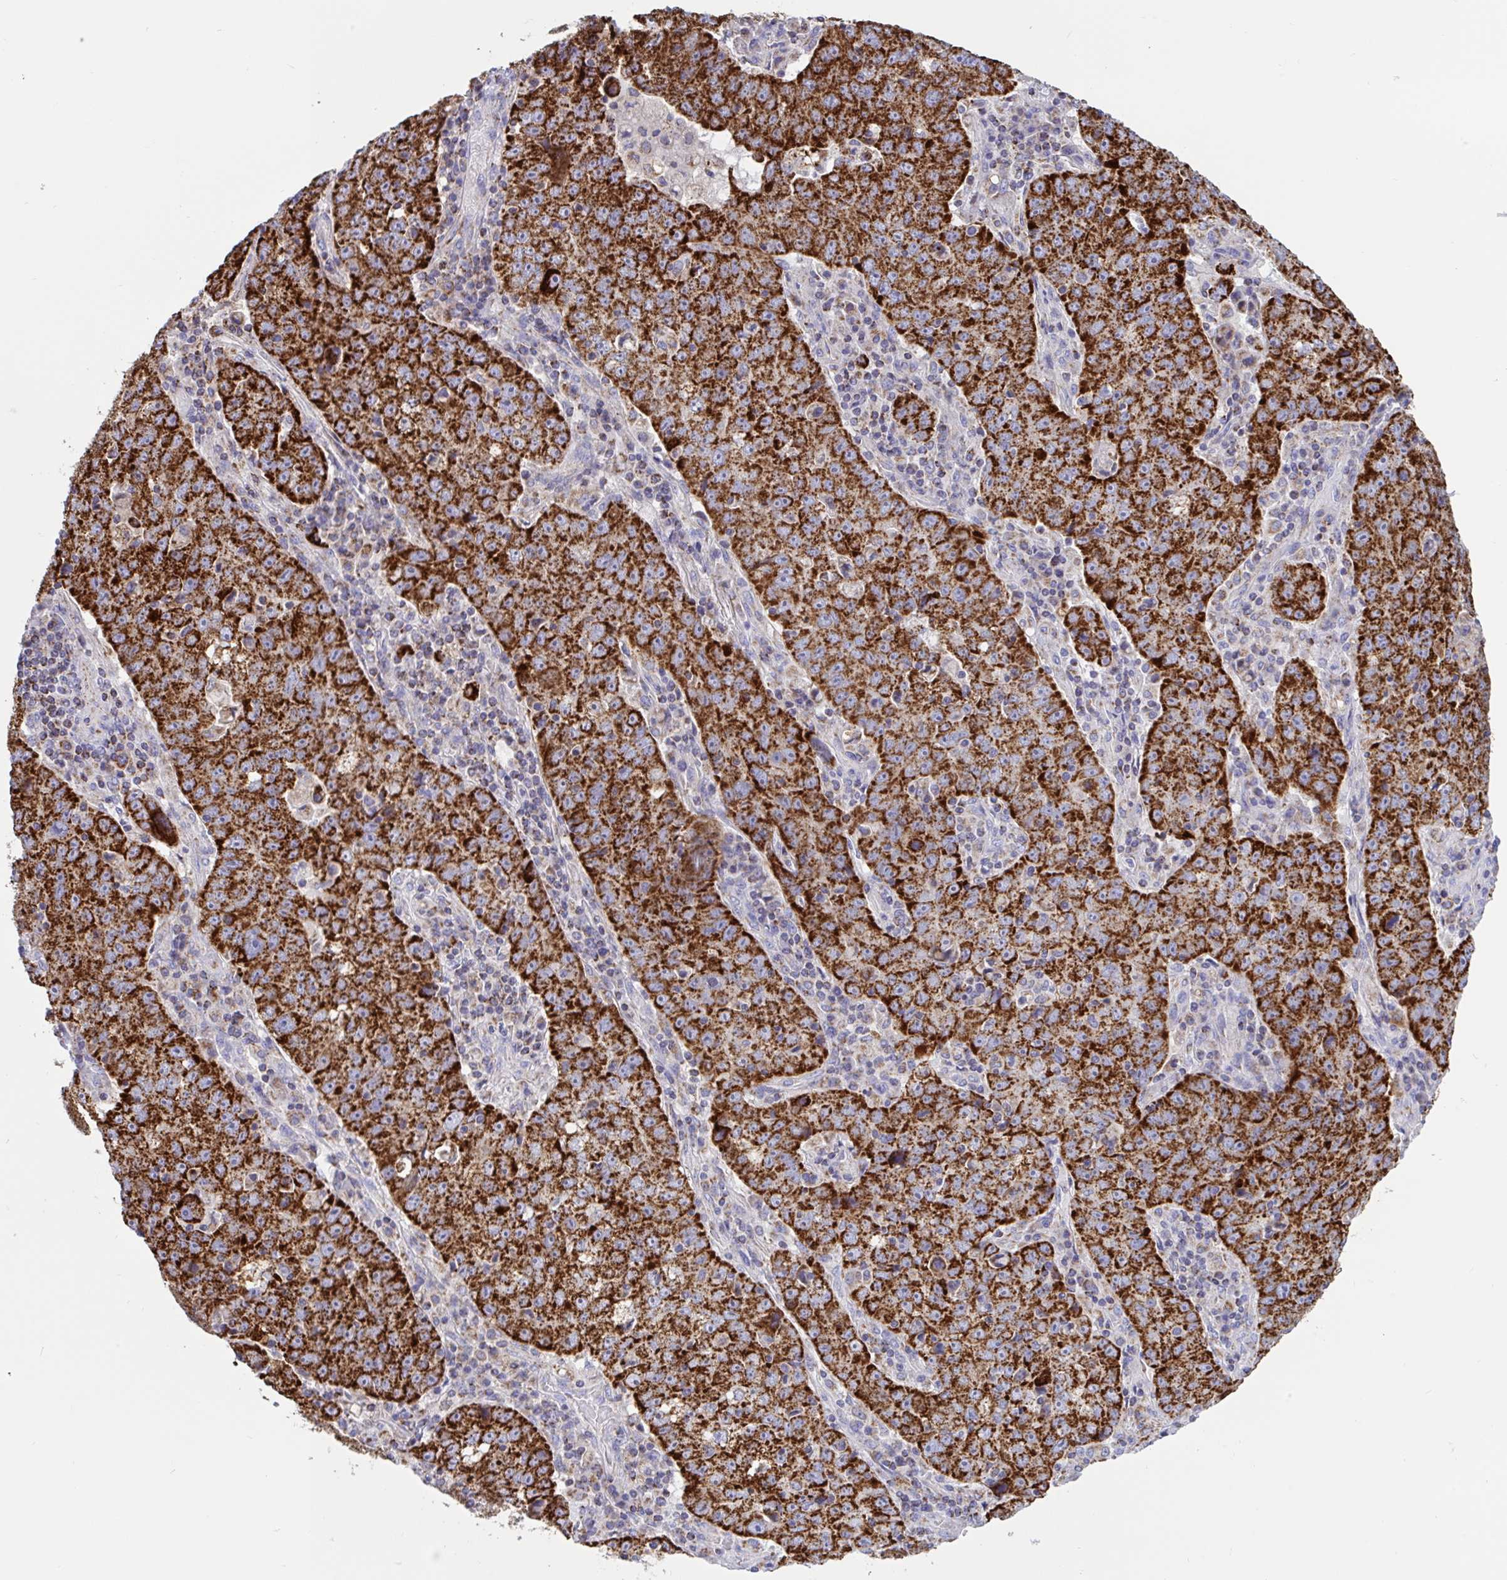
{"staining": {"intensity": "strong", "quantity": ">75%", "location": "cytoplasmic/membranous"}, "tissue": "lung cancer", "cell_type": "Tumor cells", "image_type": "cancer", "snomed": [{"axis": "morphology", "description": "Normal morphology"}, {"axis": "morphology", "description": "Adenocarcinoma, NOS"}, {"axis": "topography", "description": "Lymph node"}, {"axis": "topography", "description": "Lung"}], "caption": "Lung cancer (adenocarcinoma) was stained to show a protein in brown. There is high levels of strong cytoplasmic/membranous expression in approximately >75% of tumor cells.", "gene": "HSPE1", "patient": {"sex": "female", "age": 57}}